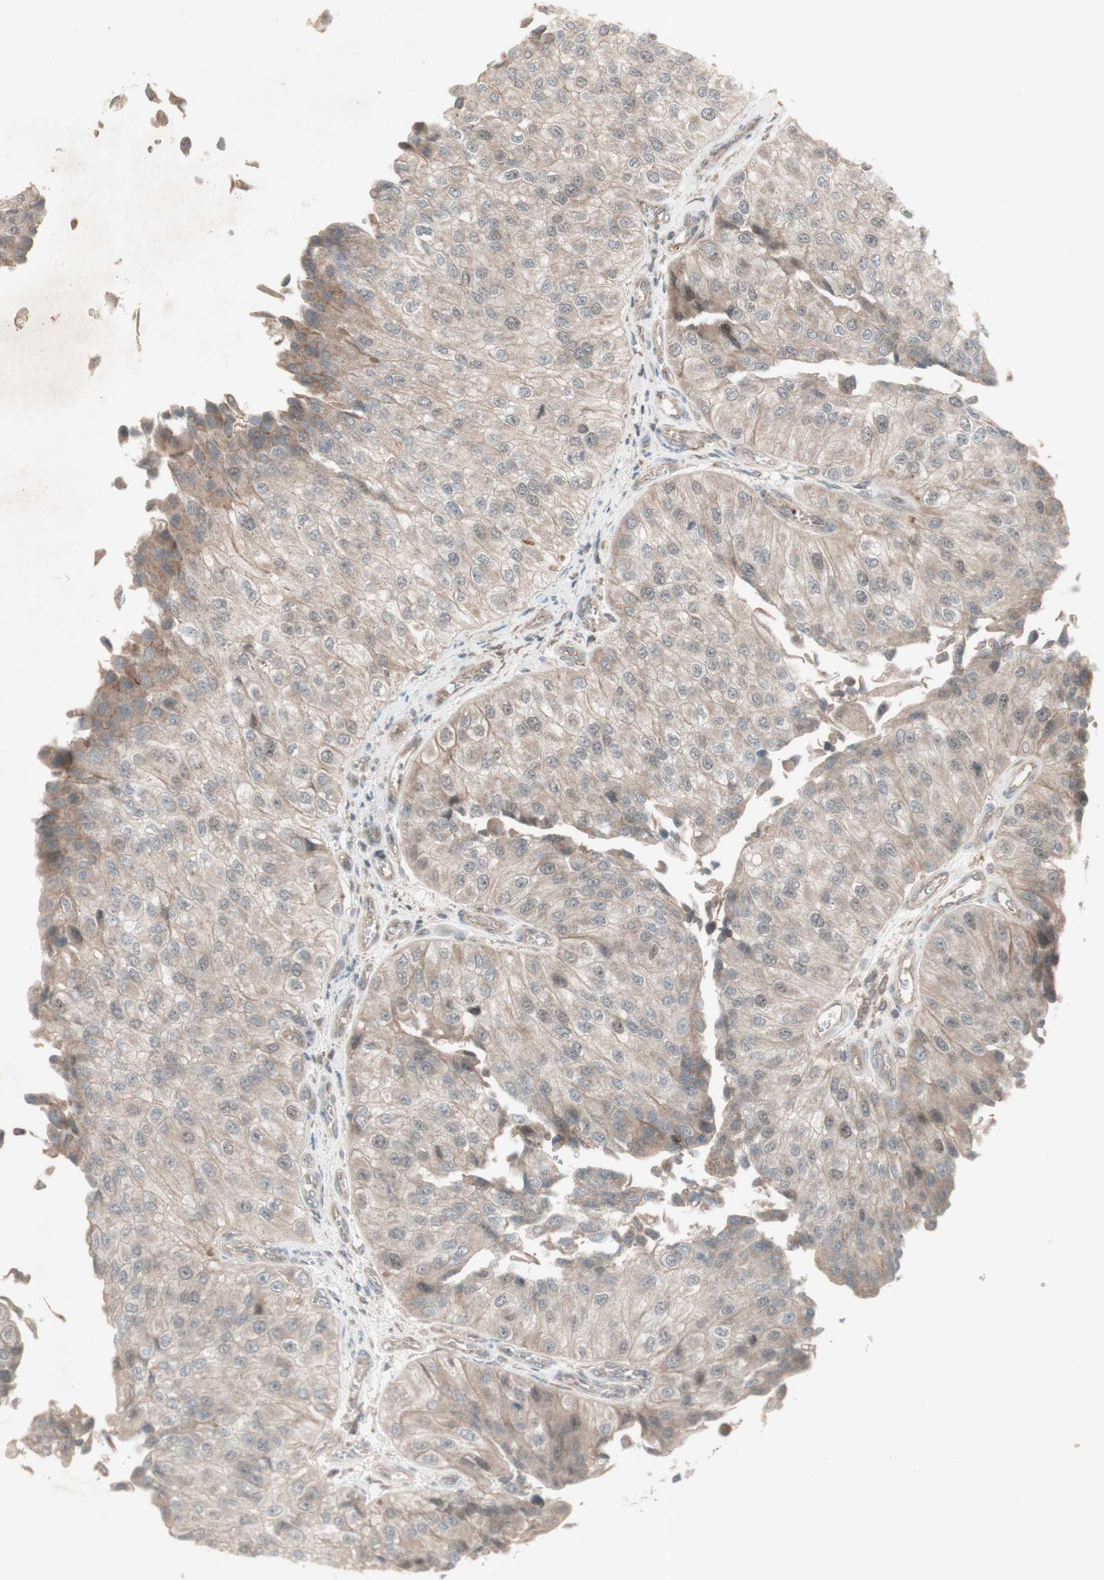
{"staining": {"intensity": "negative", "quantity": "none", "location": "none"}, "tissue": "urothelial cancer", "cell_type": "Tumor cells", "image_type": "cancer", "snomed": [{"axis": "morphology", "description": "Urothelial carcinoma, High grade"}, {"axis": "topography", "description": "Kidney"}, {"axis": "topography", "description": "Urinary bladder"}], "caption": "There is no significant staining in tumor cells of high-grade urothelial carcinoma.", "gene": "MSH6", "patient": {"sex": "male", "age": 77}}